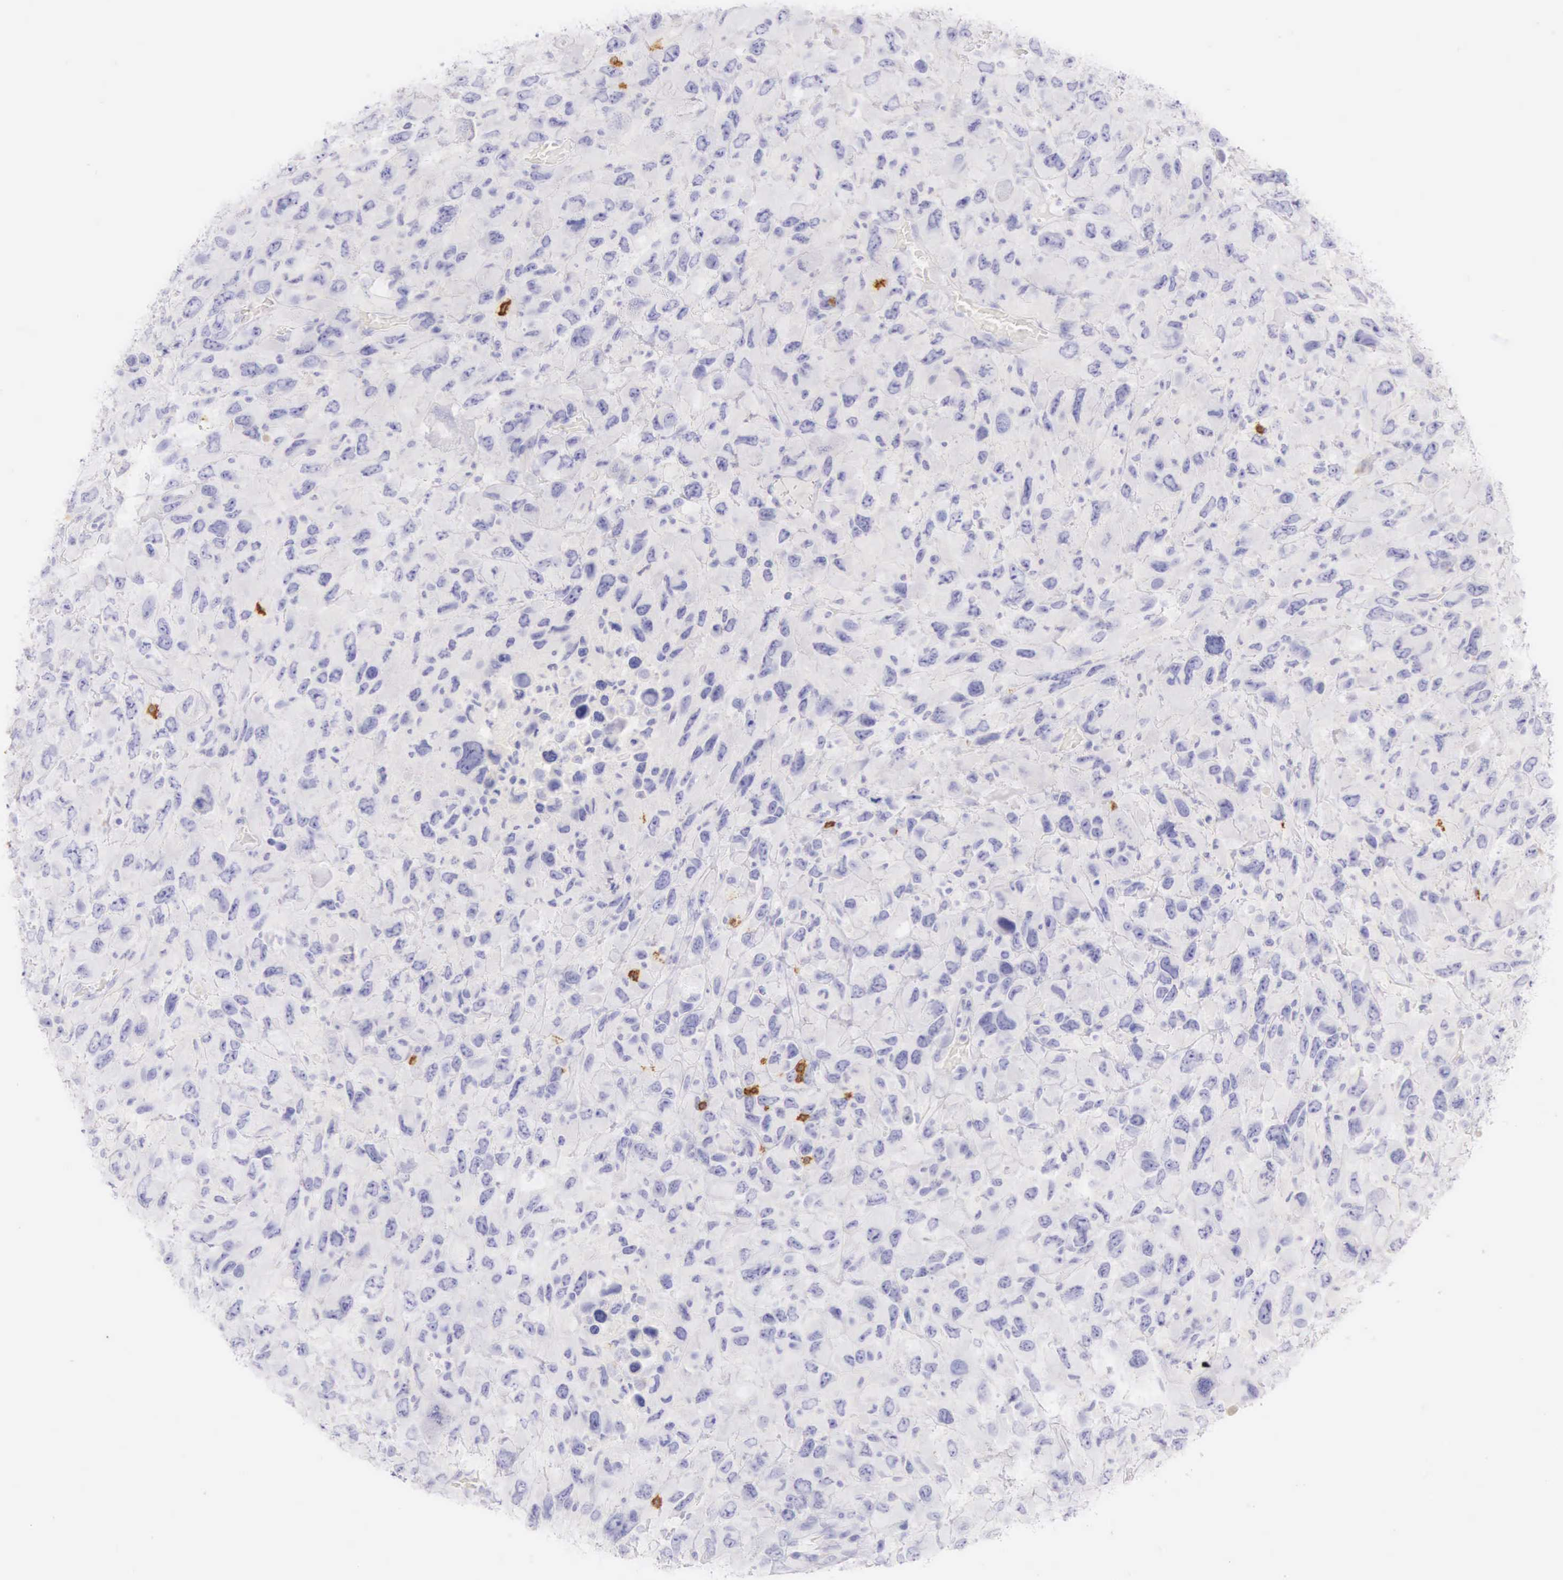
{"staining": {"intensity": "negative", "quantity": "none", "location": "none"}, "tissue": "renal cancer", "cell_type": "Tumor cells", "image_type": "cancer", "snomed": [{"axis": "morphology", "description": "Adenocarcinoma, NOS"}, {"axis": "topography", "description": "Kidney"}], "caption": "The IHC micrograph has no significant expression in tumor cells of renal adenocarcinoma tissue. Nuclei are stained in blue.", "gene": "CD3E", "patient": {"sex": "male", "age": 79}}